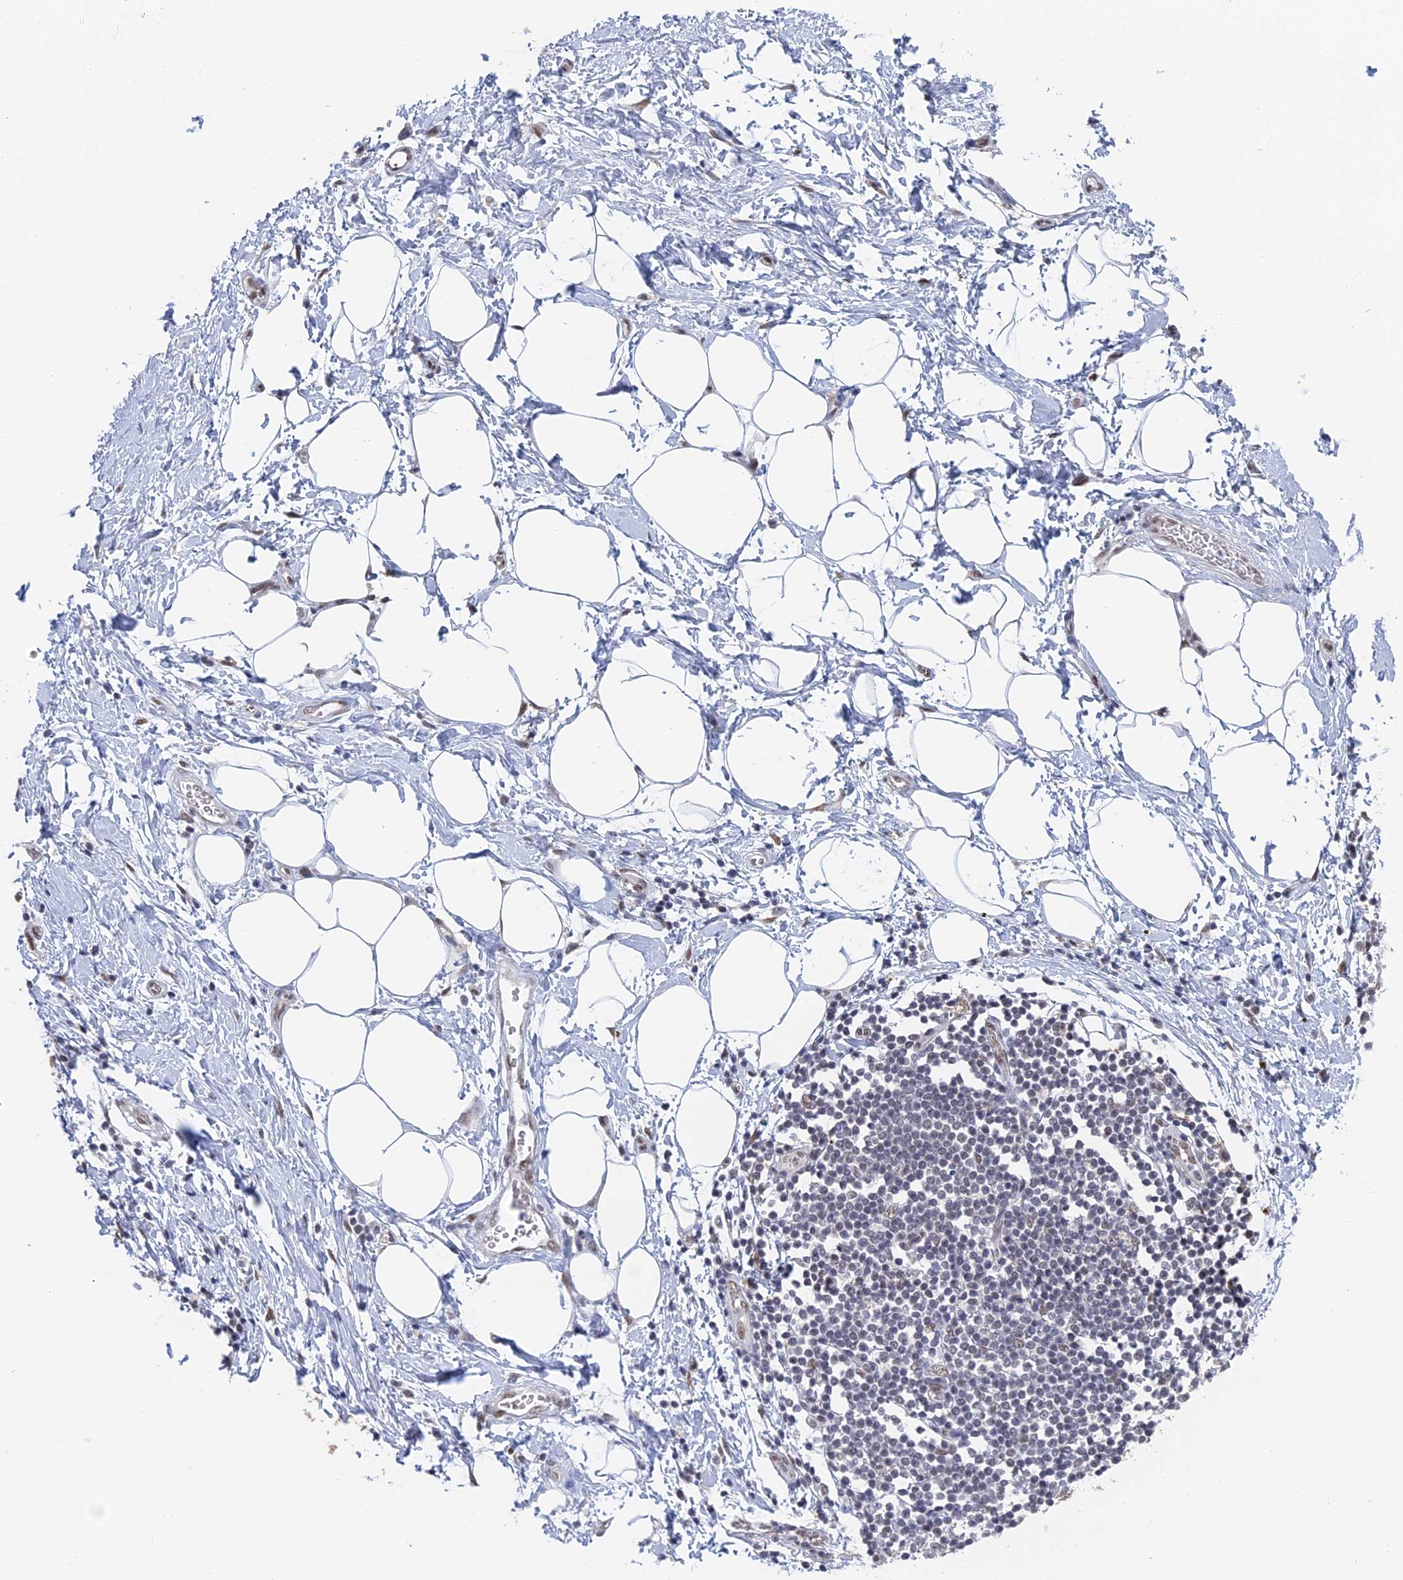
{"staining": {"intensity": "negative", "quantity": "none", "location": "none"}, "tissue": "adipose tissue", "cell_type": "Adipocytes", "image_type": "normal", "snomed": [{"axis": "morphology", "description": "Normal tissue, NOS"}, {"axis": "morphology", "description": "Adenocarcinoma, NOS"}, {"axis": "topography", "description": "Pancreas"}, {"axis": "topography", "description": "Peripheral nerve tissue"}], "caption": "Protein analysis of benign adipose tissue displays no significant positivity in adipocytes.", "gene": "TSSC4", "patient": {"sex": "male", "age": 59}}